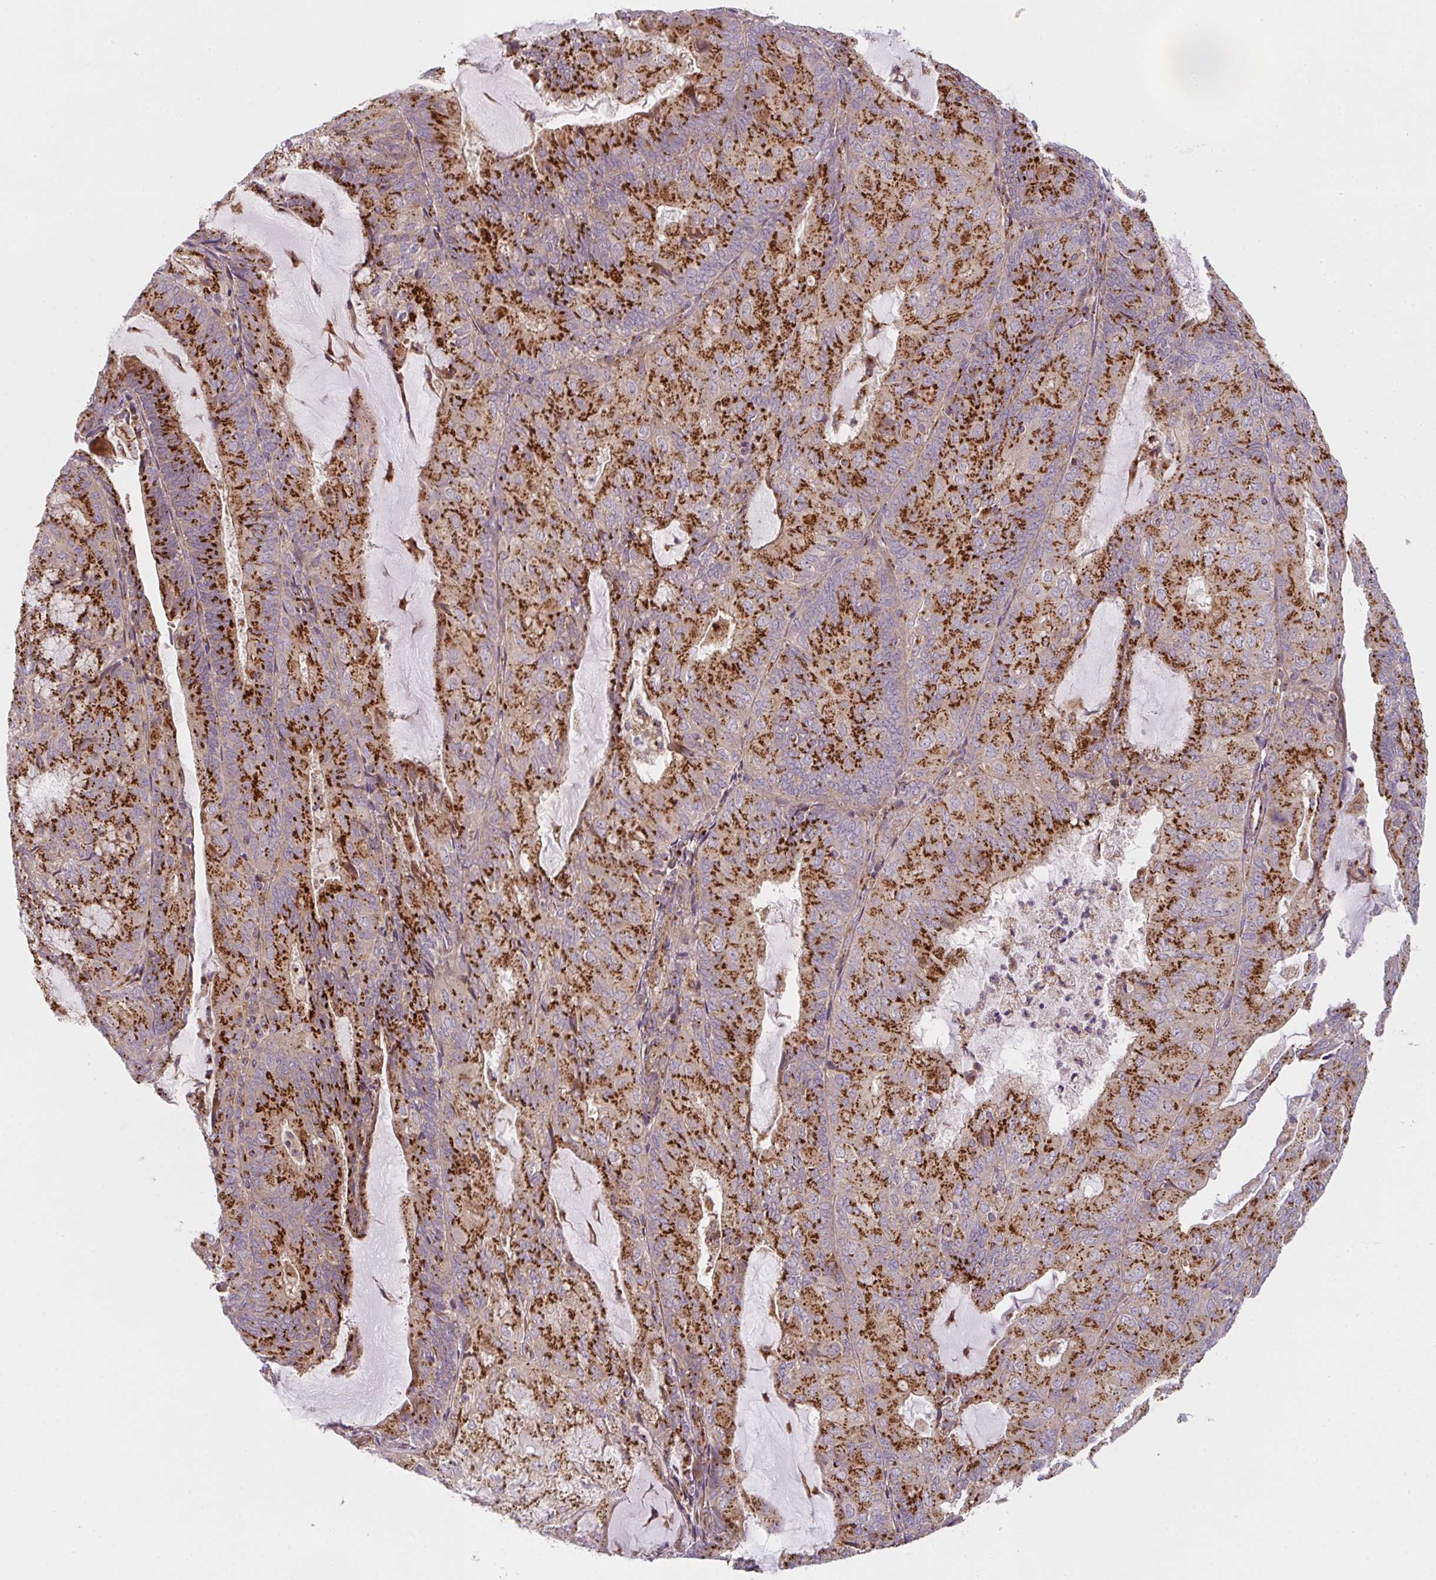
{"staining": {"intensity": "strong", "quantity": ">75%", "location": "cytoplasmic/membranous"}, "tissue": "endometrial cancer", "cell_type": "Tumor cells", "image_type": "cancer", "snomed": [{"axis": "morphology", "description": "Adenocarcinoma, NOS"}, {"axis": "topography", "description": "Endometrium"}], "caption": "Immunohistochemical staining of human endometrial cancer (adenocarcinoma) demonstrates strong cytoplasmic/membranous protein staining in about >75% of tumor cells. The staining is performed using DAB brown chromogen to label protein expression. The nuclei are counter-stained blue using hematoxylin.", "gene": "GVQW3", "patient": {"sex": "female", "age": 81}}